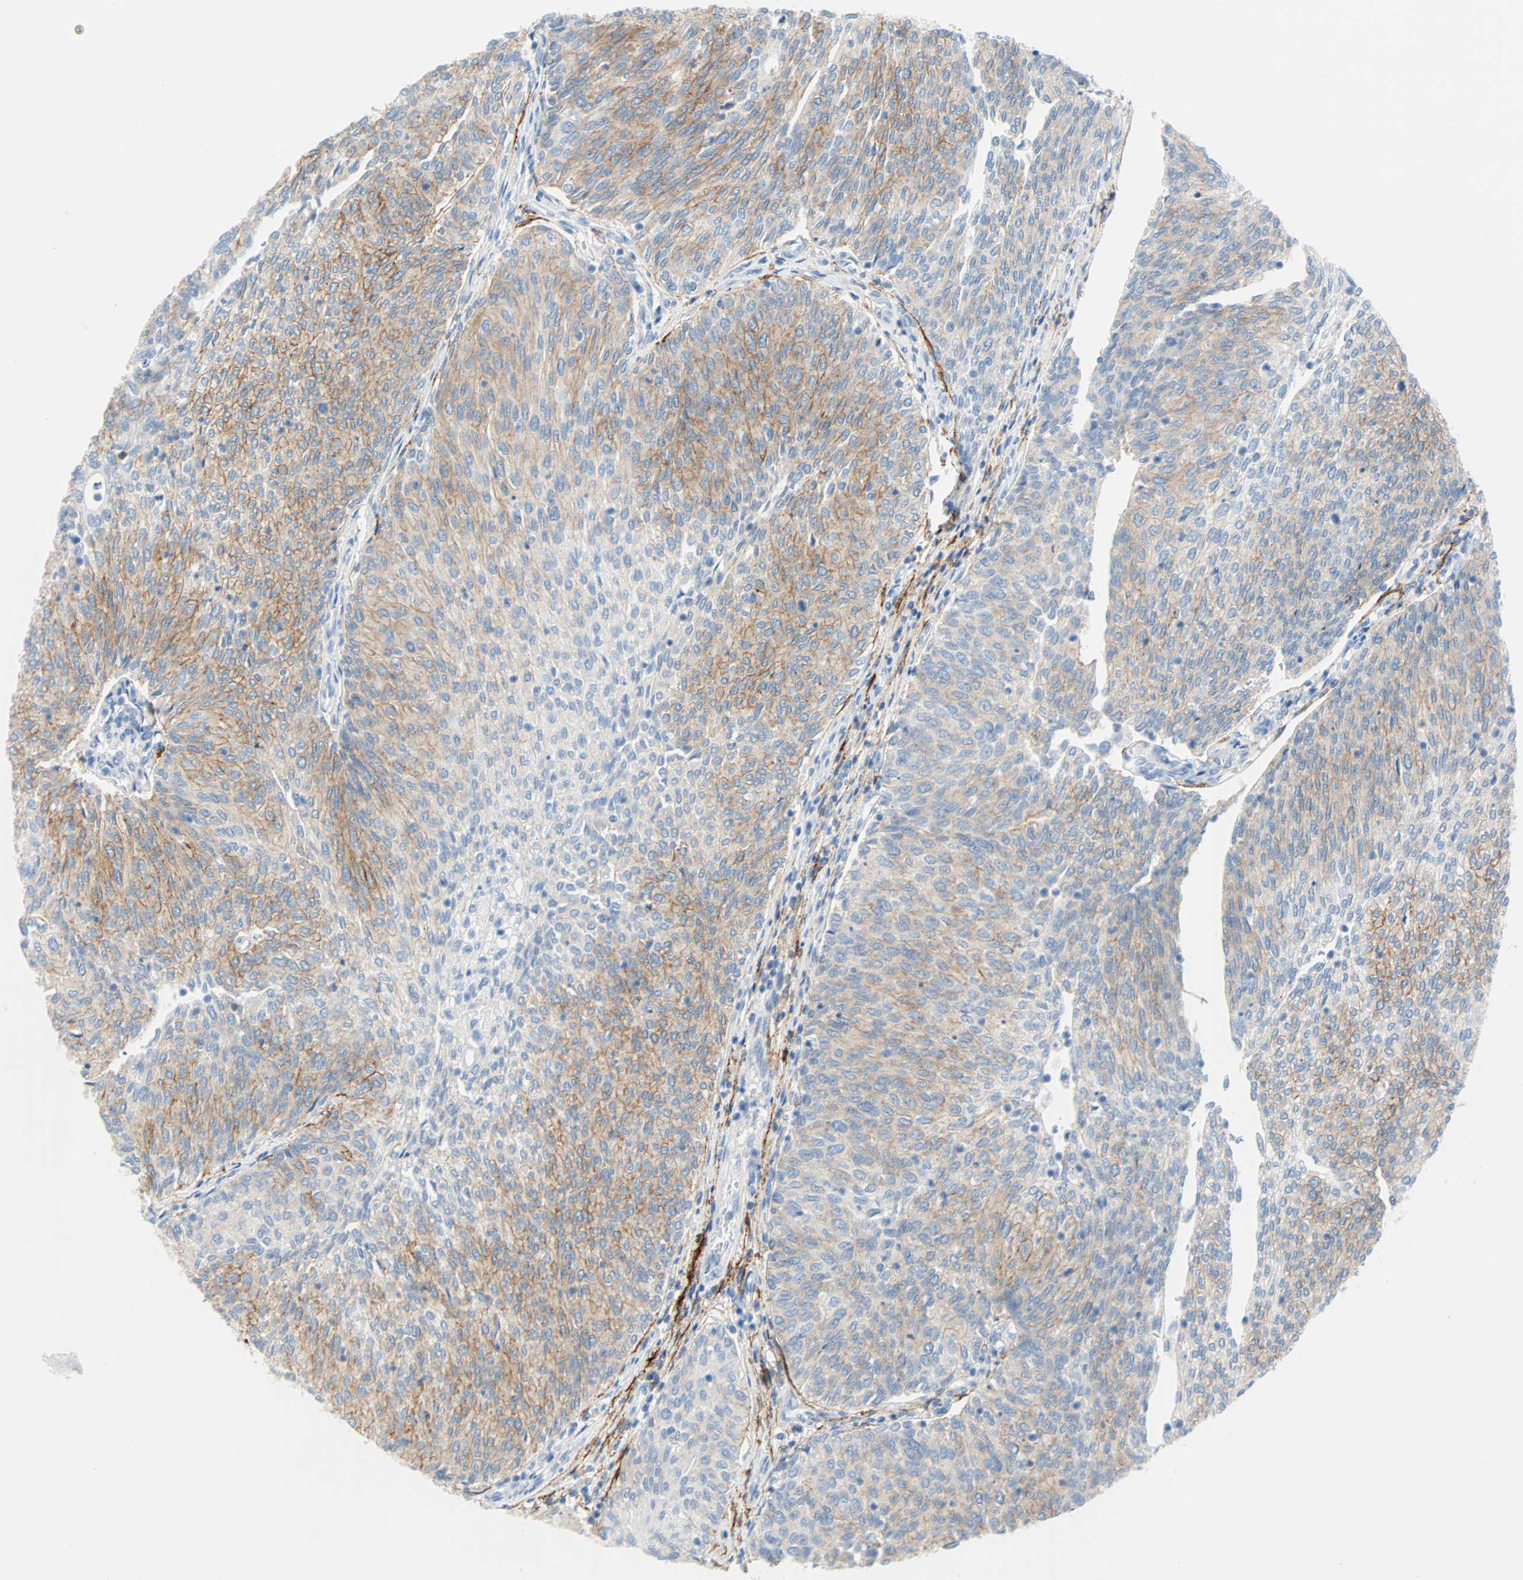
{"staining": {"intensity": "moderate", "quantity": ">75%", "location": "cytoplasmic/membranous"}, "tissue": "urothelial cancer", "cell_type": "Tumor cells", "image_type": "cancer", "snomed": [{"axis": "morphology", "description": "Urothelial carcinoma, Low grade"}, {"axis": "topography", "description": "Urinary bladder"}], "caption": "Low-grade urothelial carcinoma stained with a protein marker shows moderate staining in tumor cells.", "gene": "PDPN", "patient": {"sex": "female", "age": 79}}